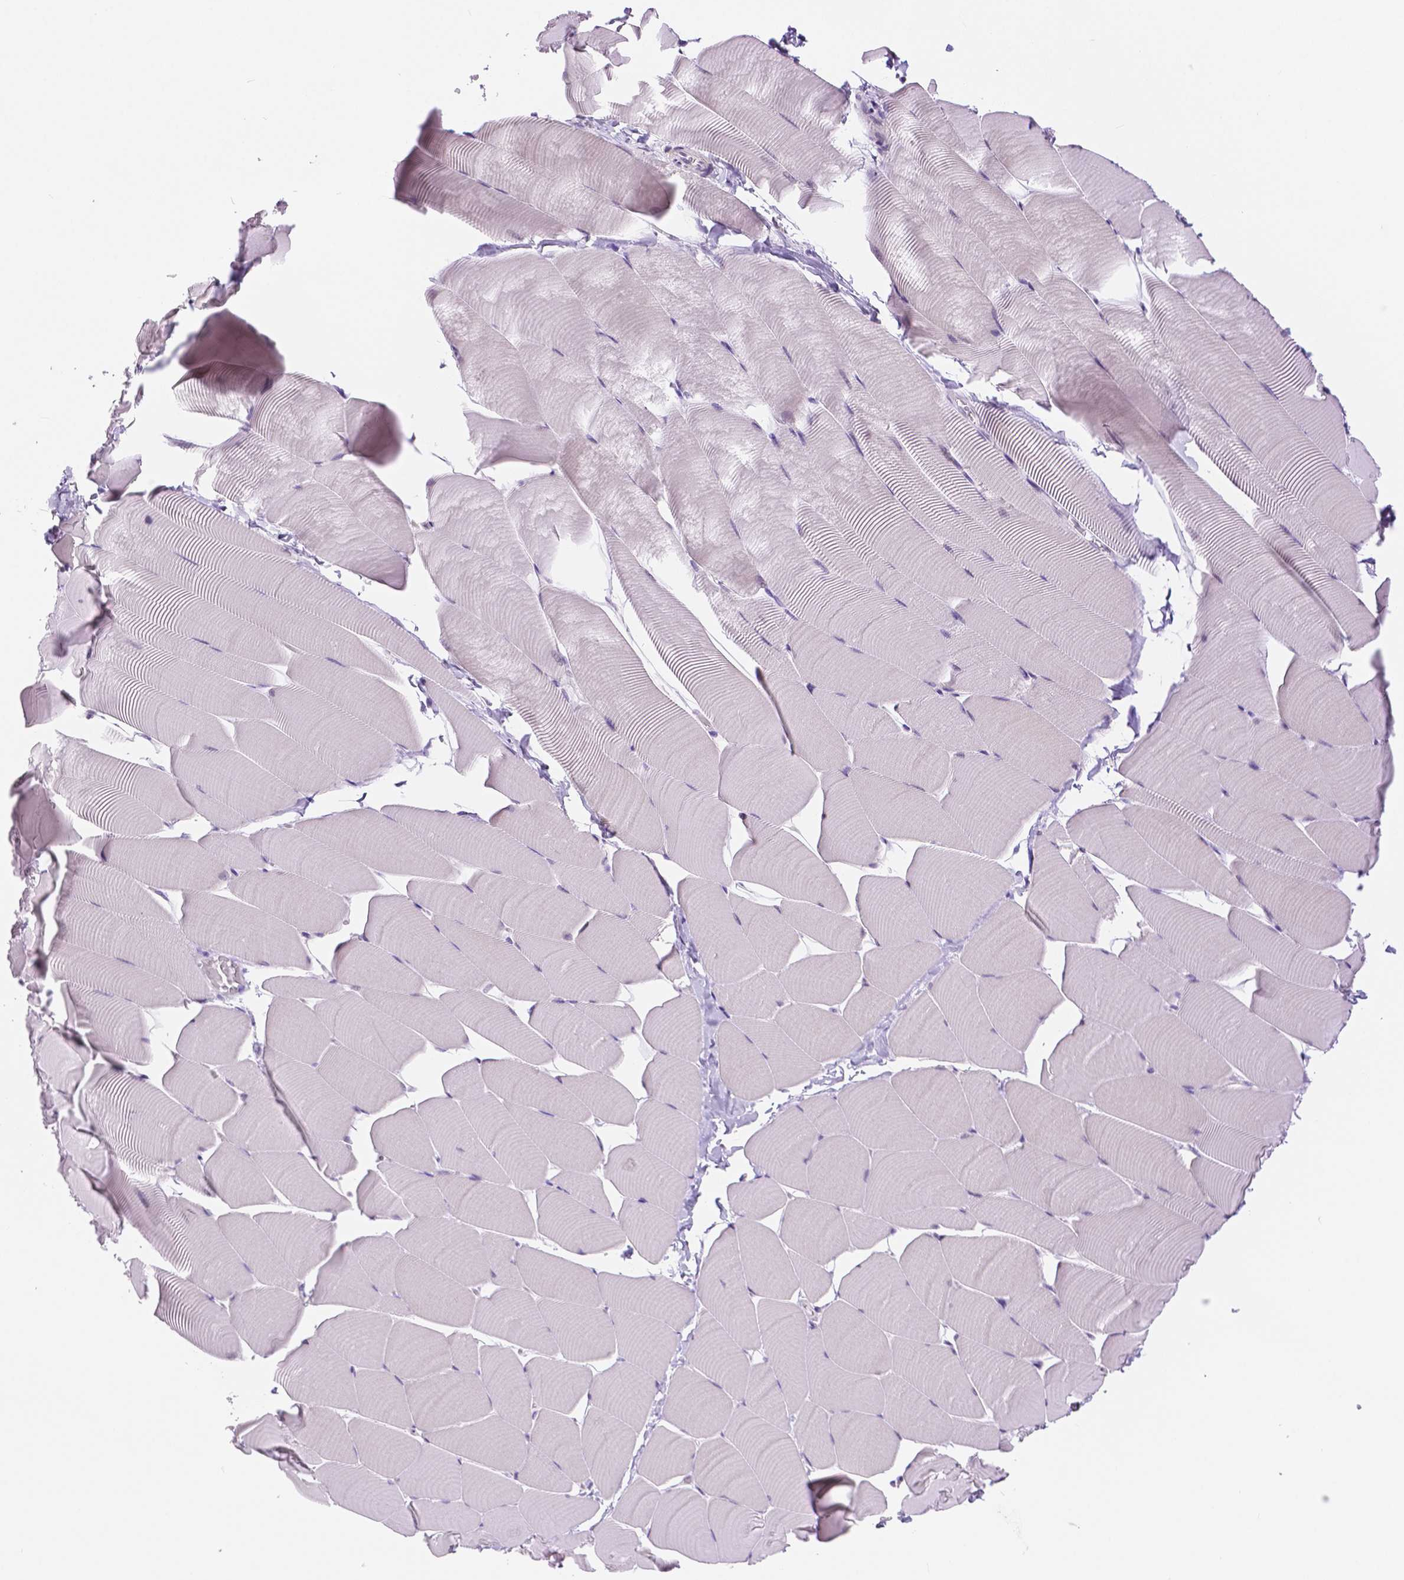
{"staining": {"intensity": "weak", "quantity": "<25%", "location": "nuclear"}, "tissue": "skeletal muscle", "cell_type": "Myocytes", "image_type": "normal", "snomed": [{"axis": "morphology", "description": "Normal tissue, NOS"}, {"axis": "topography", "description": "Skeletal muscle"}], "caption": "The immunohistochemistry (IHC) photomicrograph has no significant positivity in myocytes of skeletal muscle. (Stains: DAB (3,3'-diaminobenzidine) IHC with hematoxylin counter stain, Microscopy: brightfield microscopy at high magnification).", "gene": "NHP2", "patient": {"sex": "male", "age": 25}}